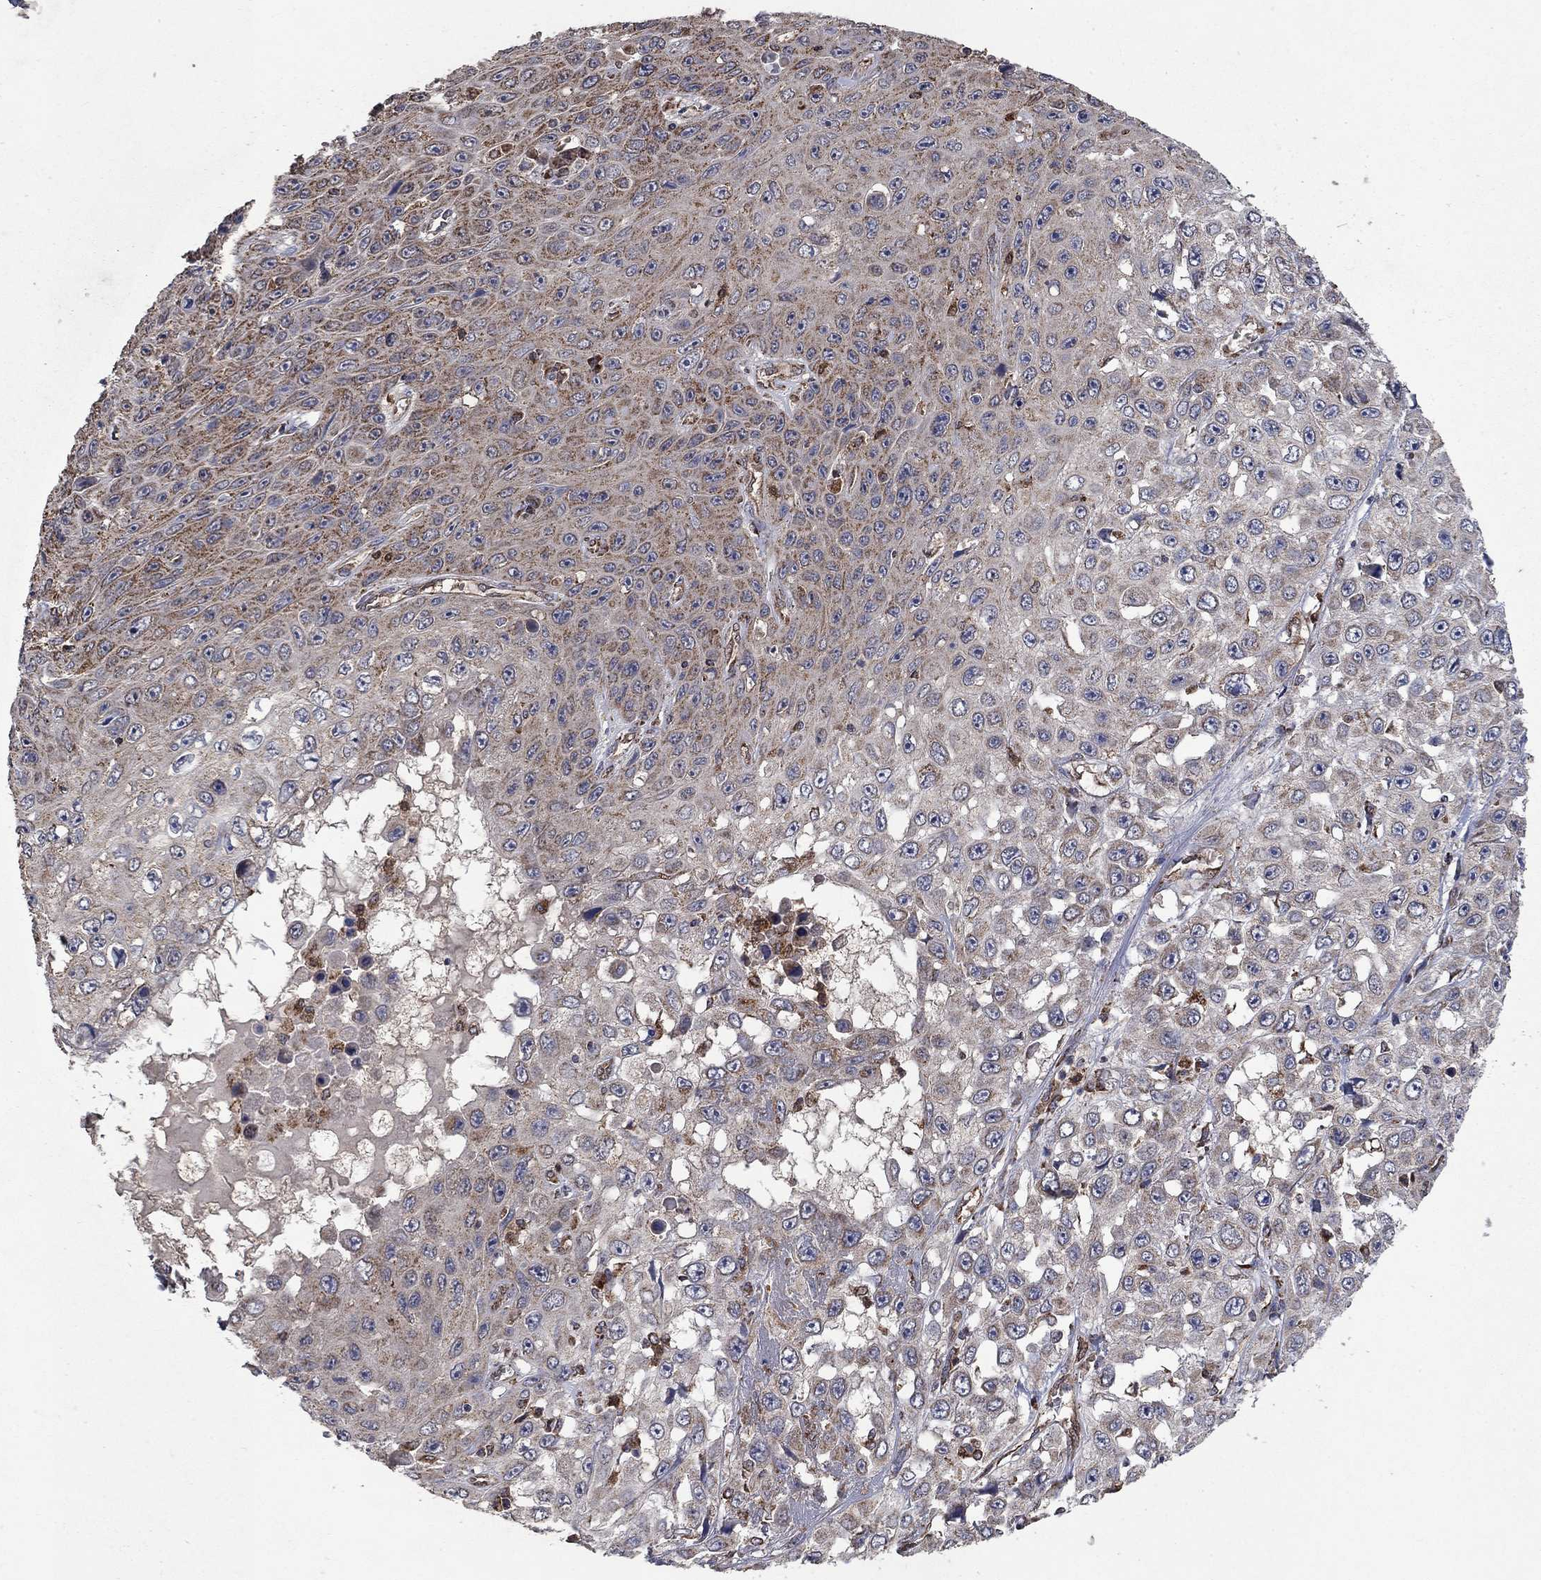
{"staining": {"intensity": "moderate", "quantity": "<25%", "location": "cytoplasmic/membranous"}, "tissue": "skin cancer", "cell_type": "Tumor cells", "image_type": "cancer", "snomed": [{"axis": "morphology", "description": "Squamous cell carcinoma, NOS"}, {"axis": "topography", "description": "Skin"}], "caption": "High-power microscopy captured an immunohistochemistry histopathology image of skin cancer, revealing moderate cytoplasmic/membranous expression in about <25% of tumor cells.", "gene": "DPH1", "patient": {"sex": "male", "age": 82}}